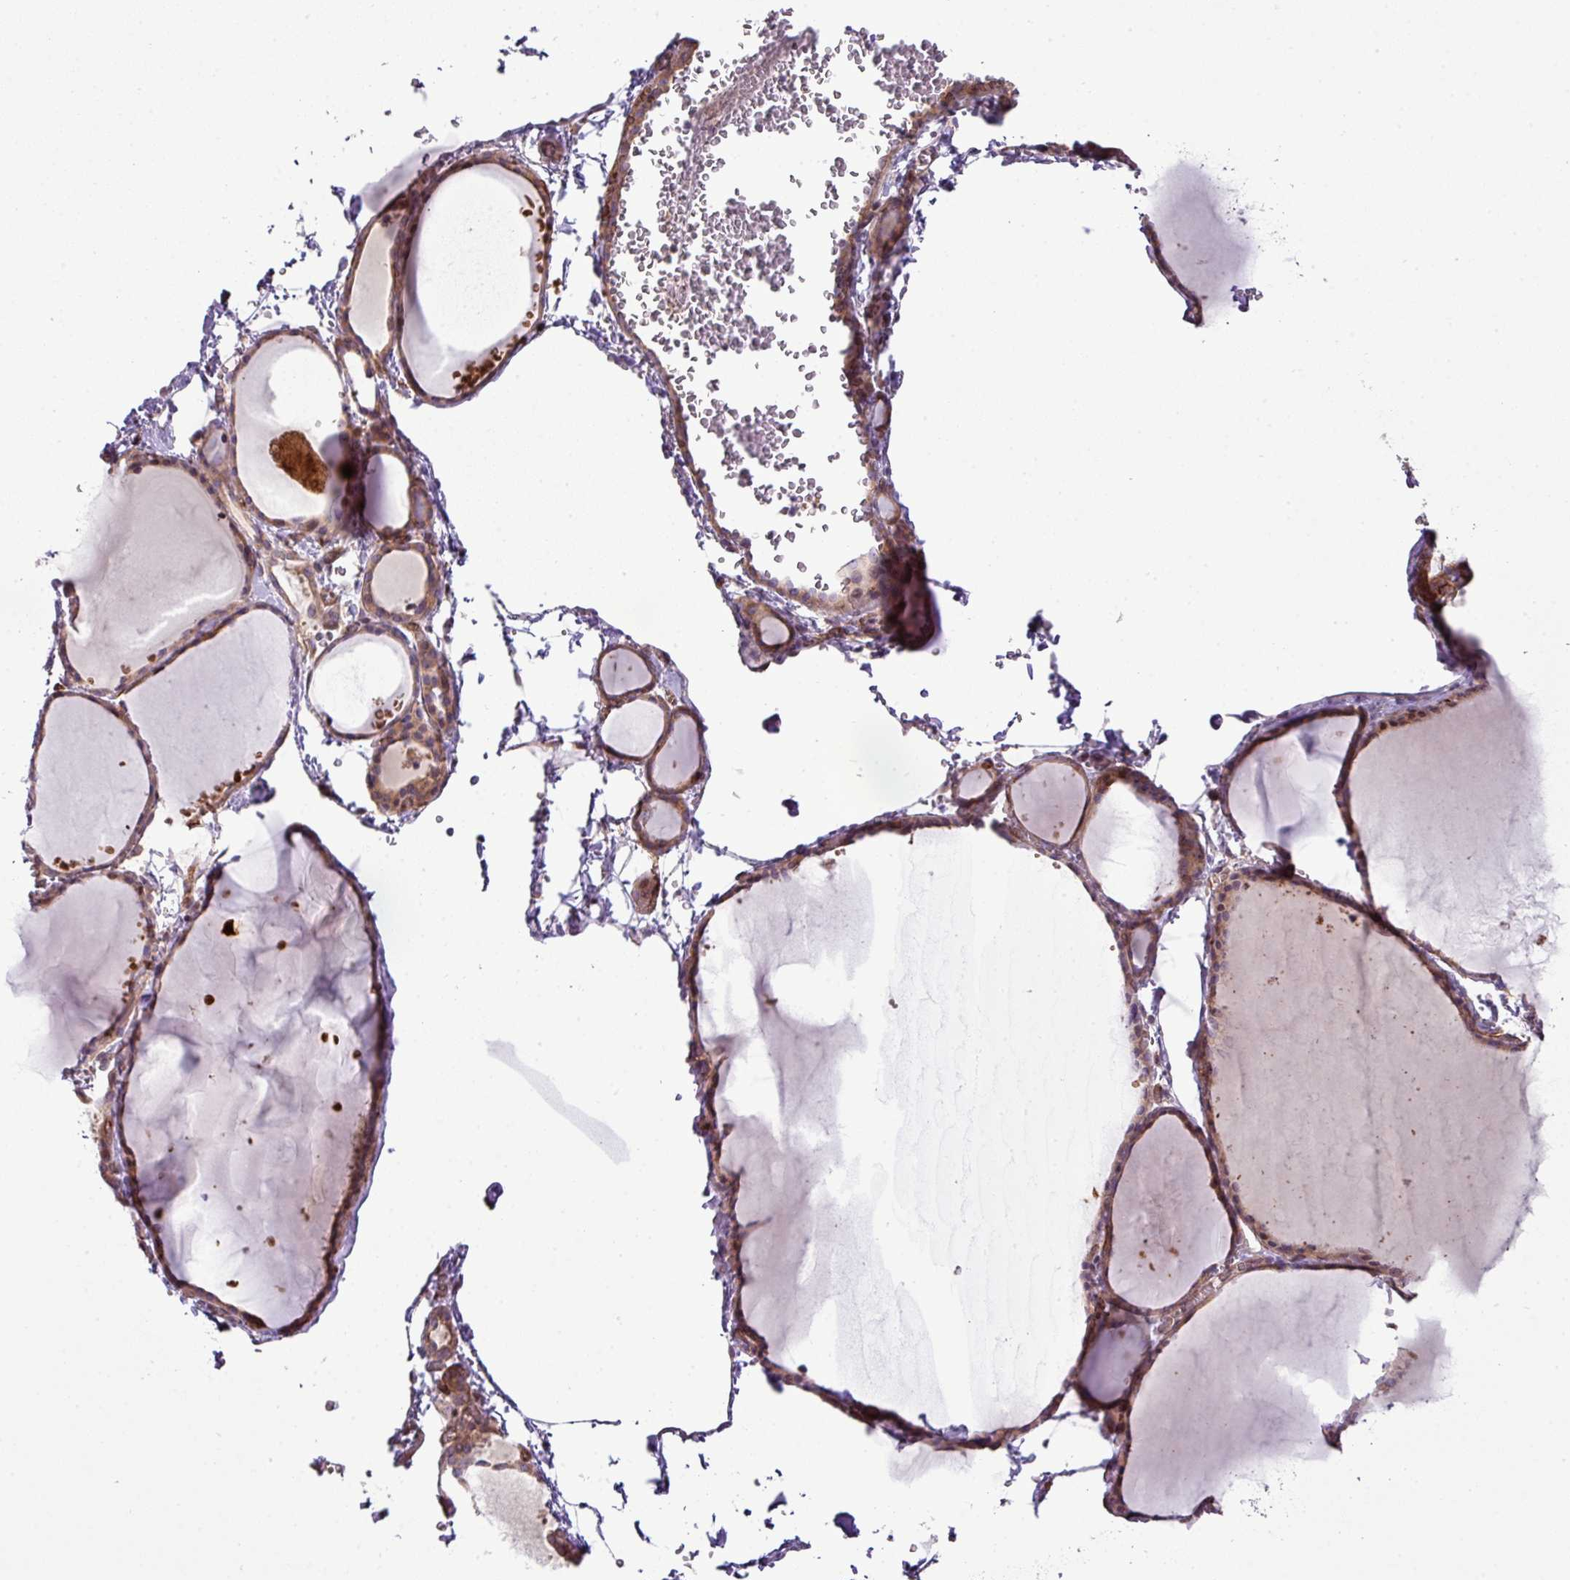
{"staining": {"intensity": "moderate", "quantity": ">75%", "location": "cytoplasmic/membranous"}, "tissue": "thyroid gland", "cell_type": "Glandular cells", "image_type": "normal", "snomed": [{"axis": "morphology", "description": "Normal tissue, NOS"}, {"axis": "topography", "description": "Thyroid gland"}], "caption": "Approximately >75% of glandular cells in unremarkable human thyroid gland reveal moderate cytoplasmic/membranous protein staining as visualized by brown immunohistochemical staining.", "gene": "COX18", "patient": {"sex": "female", "age": 49}}